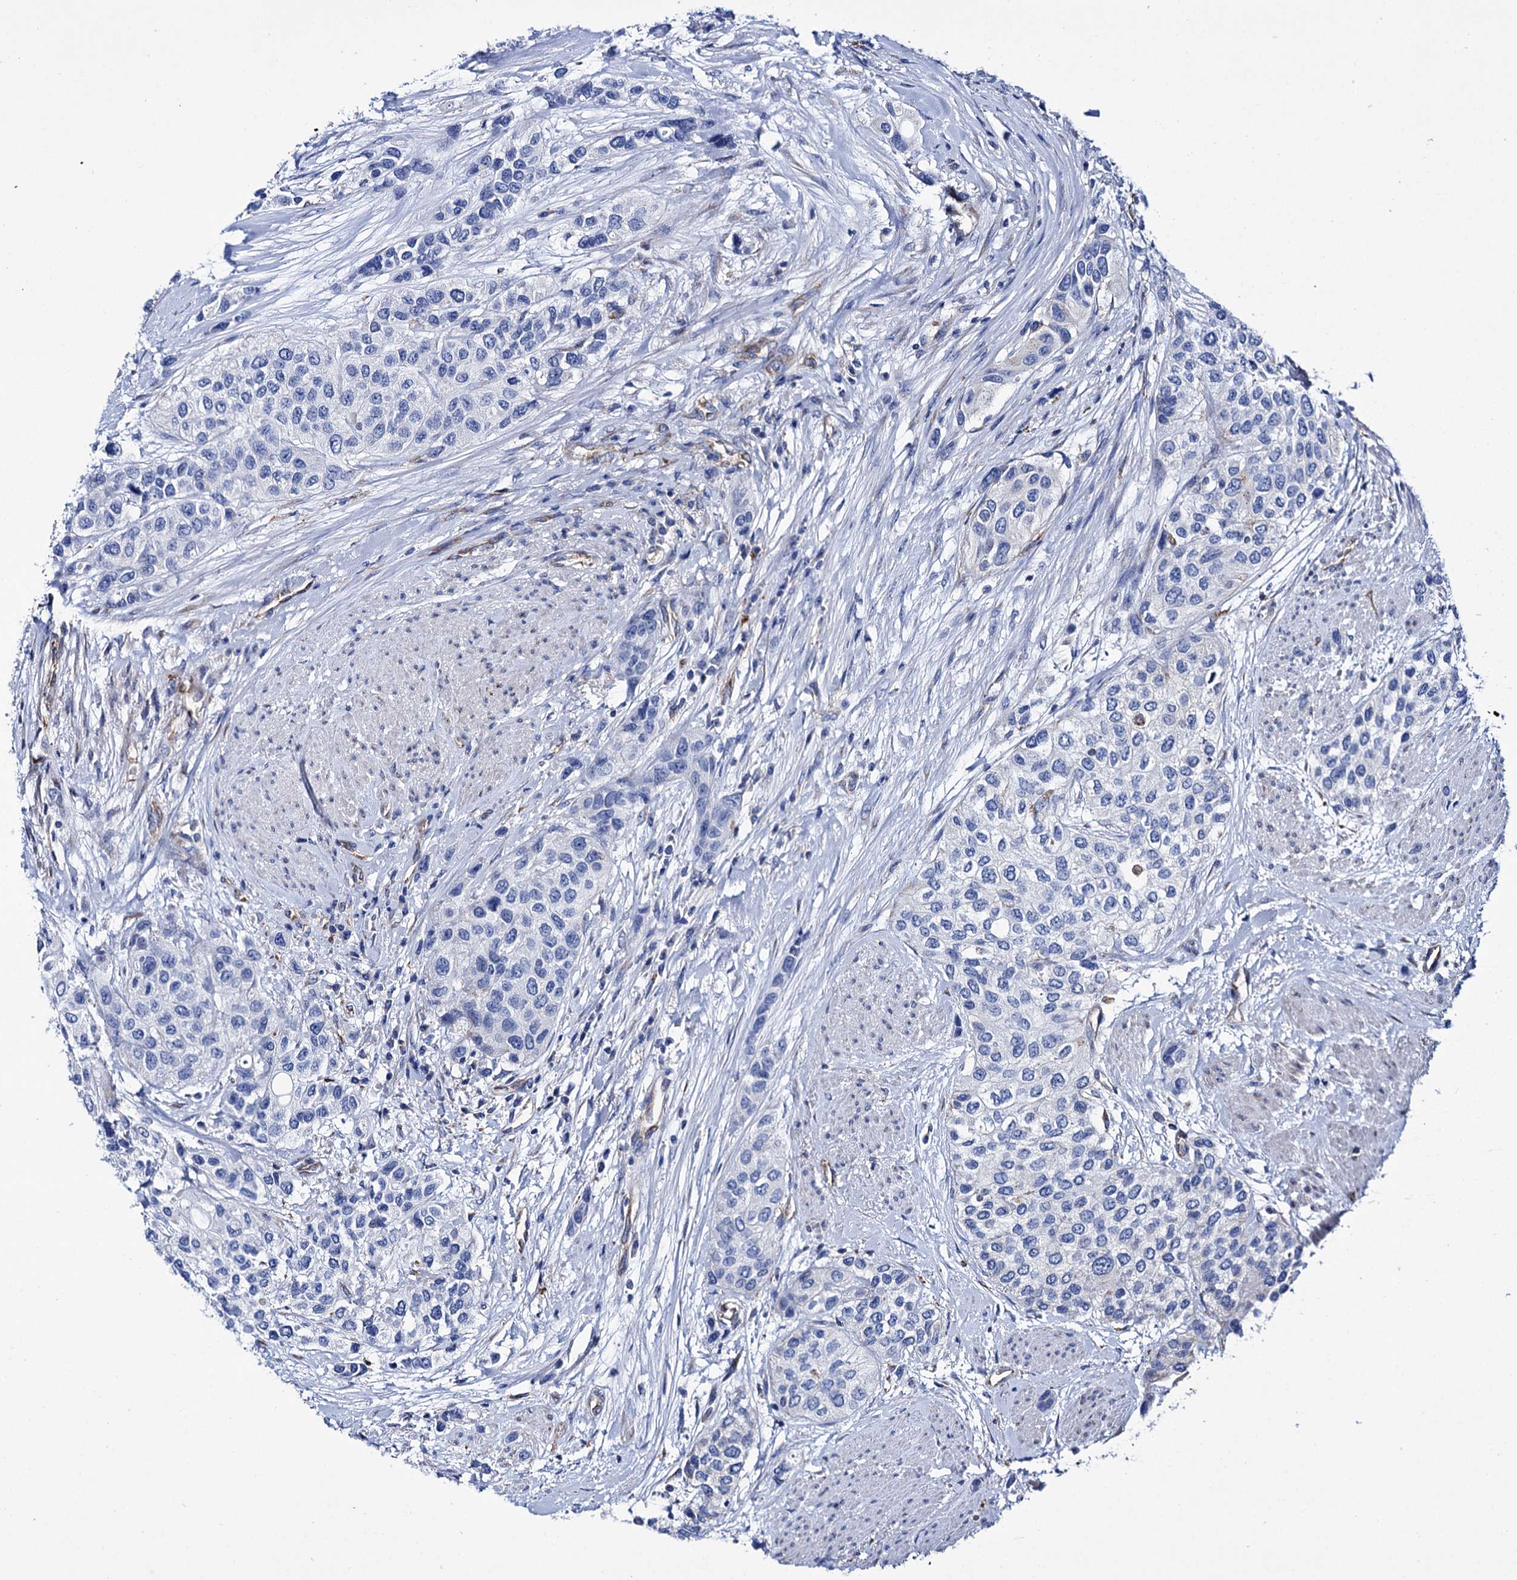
{"staining": {"intensity": "negative", "quantity": "none", "location": "none"}, "tissue": "urothelial cancer", "cell_type": "Tumor cells", "image_type": "cancer", "snomed": [{"axis": "morphology", "description": "Normal tissue, NOS"}, {"axis": "morphology", "description": "Urothelial carcinoma, High grade"}, {"axis": "topography", "description": "Vascular tissue"}, {"axis": "topography", "description": "Urinary bladder"}], "caption": "Micrograph shows no protein staining in tumor cells of high-grade urothelial carcinoma tissue.", "gene": "SCPEP1", "patient": {"sex": "female", "age": 56}}